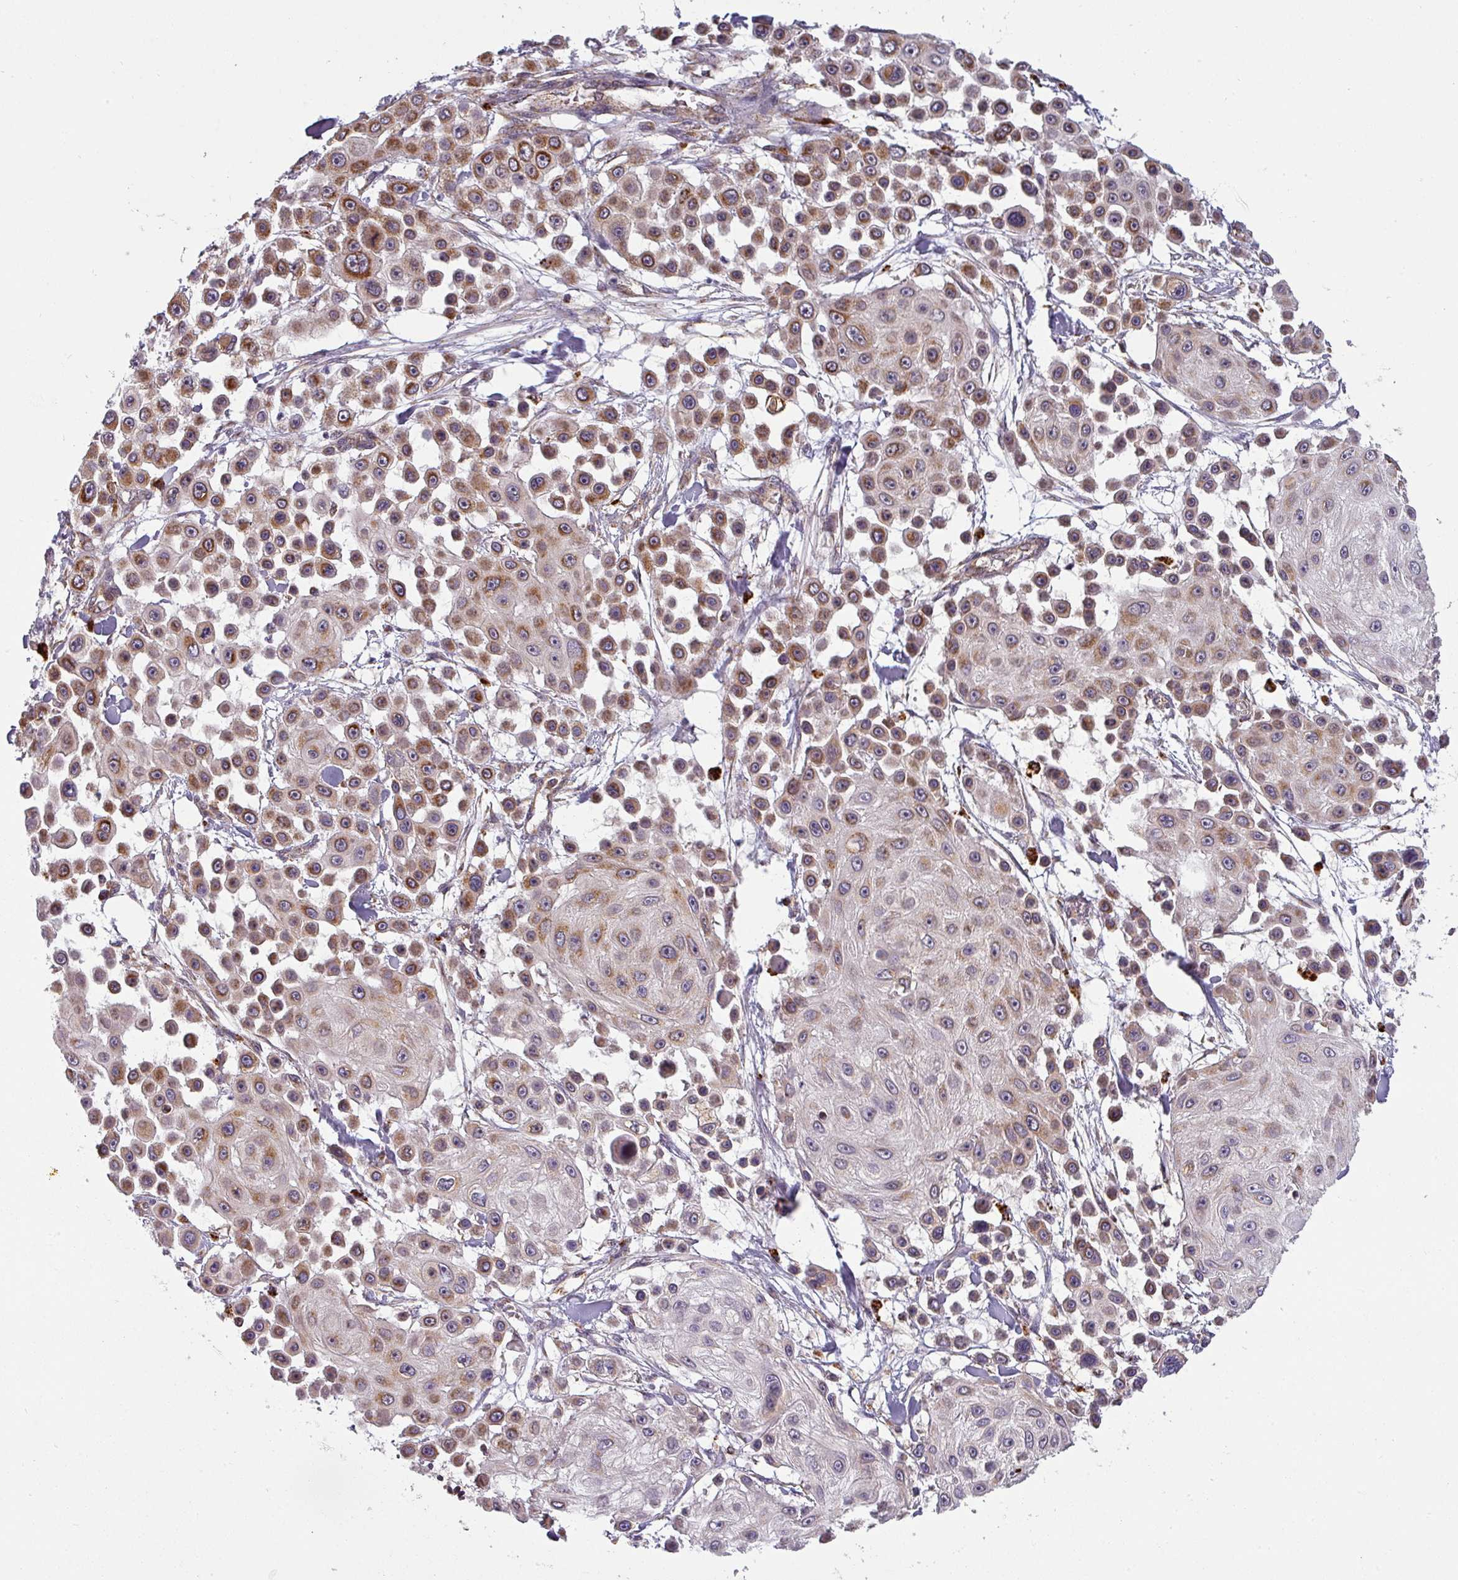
{"staining": {"intensity": "moderate", "quantity": ">75%", "location": "cytoplasmic/membranous"}, "tissue": "skin cancer", "cell_type": "Tumor cells", "image_type": "cancer", "snomed": [{"axis": "morphology", "description": "Squamous cell carcinoma, NOS"}, {"axis": "topography", "description": "Skin"}], "caption": "About >75% of tumor cells in human squamous cell carcinoma (skin) exhibit moderate cytoplasmic/membranous protein positivity as visualized by brown immunohistochemical staining.", "gene": "MRPS16", "patient": {"sex": "male", "age": 67}}